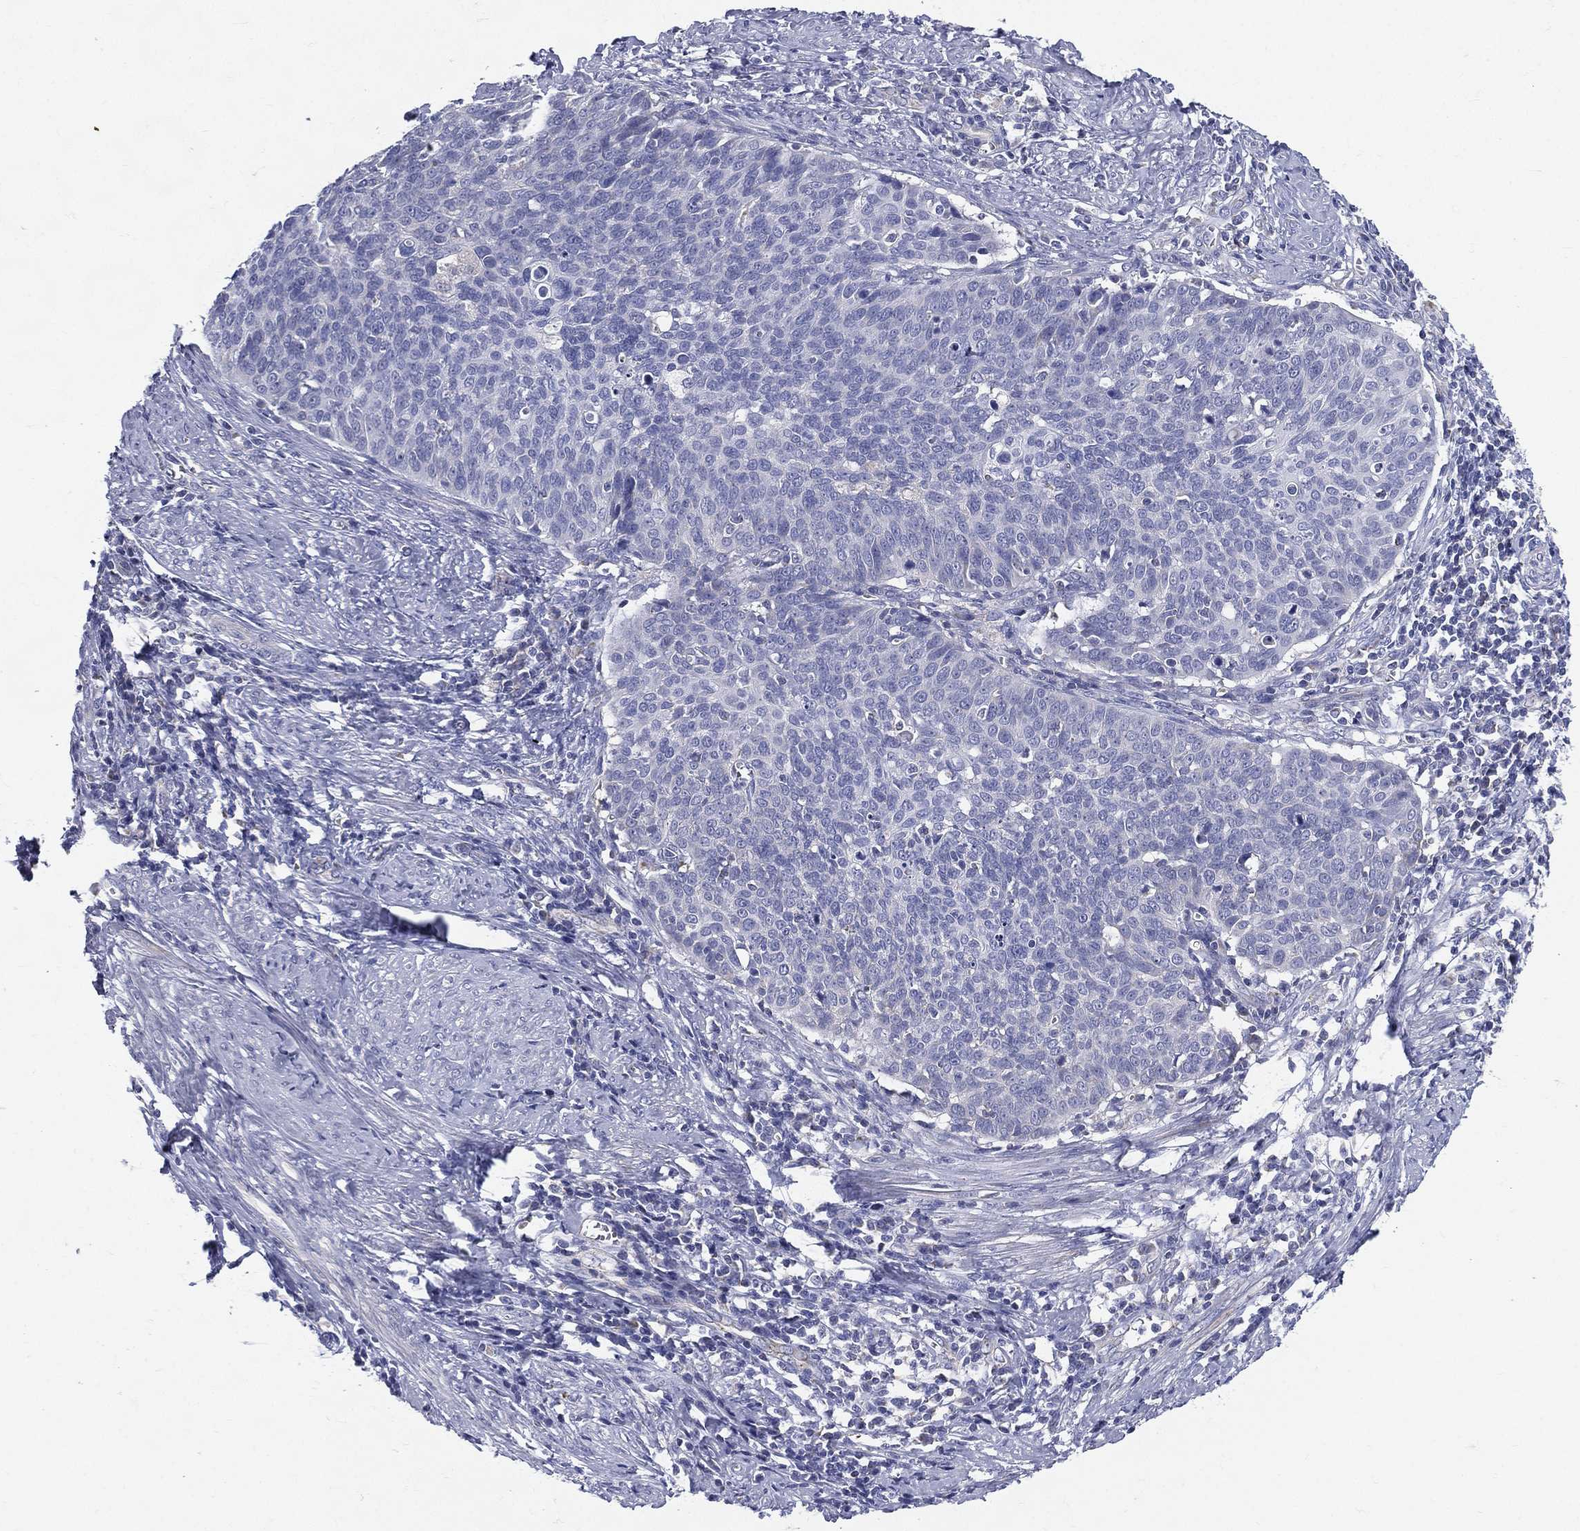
{"staining": {"intensity": "negative", "quantity": "none", "location": "none"}, "tissue": "cervical cancer", "cell_type": "Tumor cells", "image_type": "cancer", "snomed": [{"axis": "morphology", "description": "Normal tissue, NOS"}, {"axis": "morphology", "description": "Squamous cell carcinoma, NOS"}, {"axis": "topography", "description": "Cervix"}], "caption": "Squamous cell carcinoma (cervical) stained for a protein using IHC shows no positivity tumor cells.", "gene": "PWWP3A", "patient": {"sex": "female", "age": 39}}